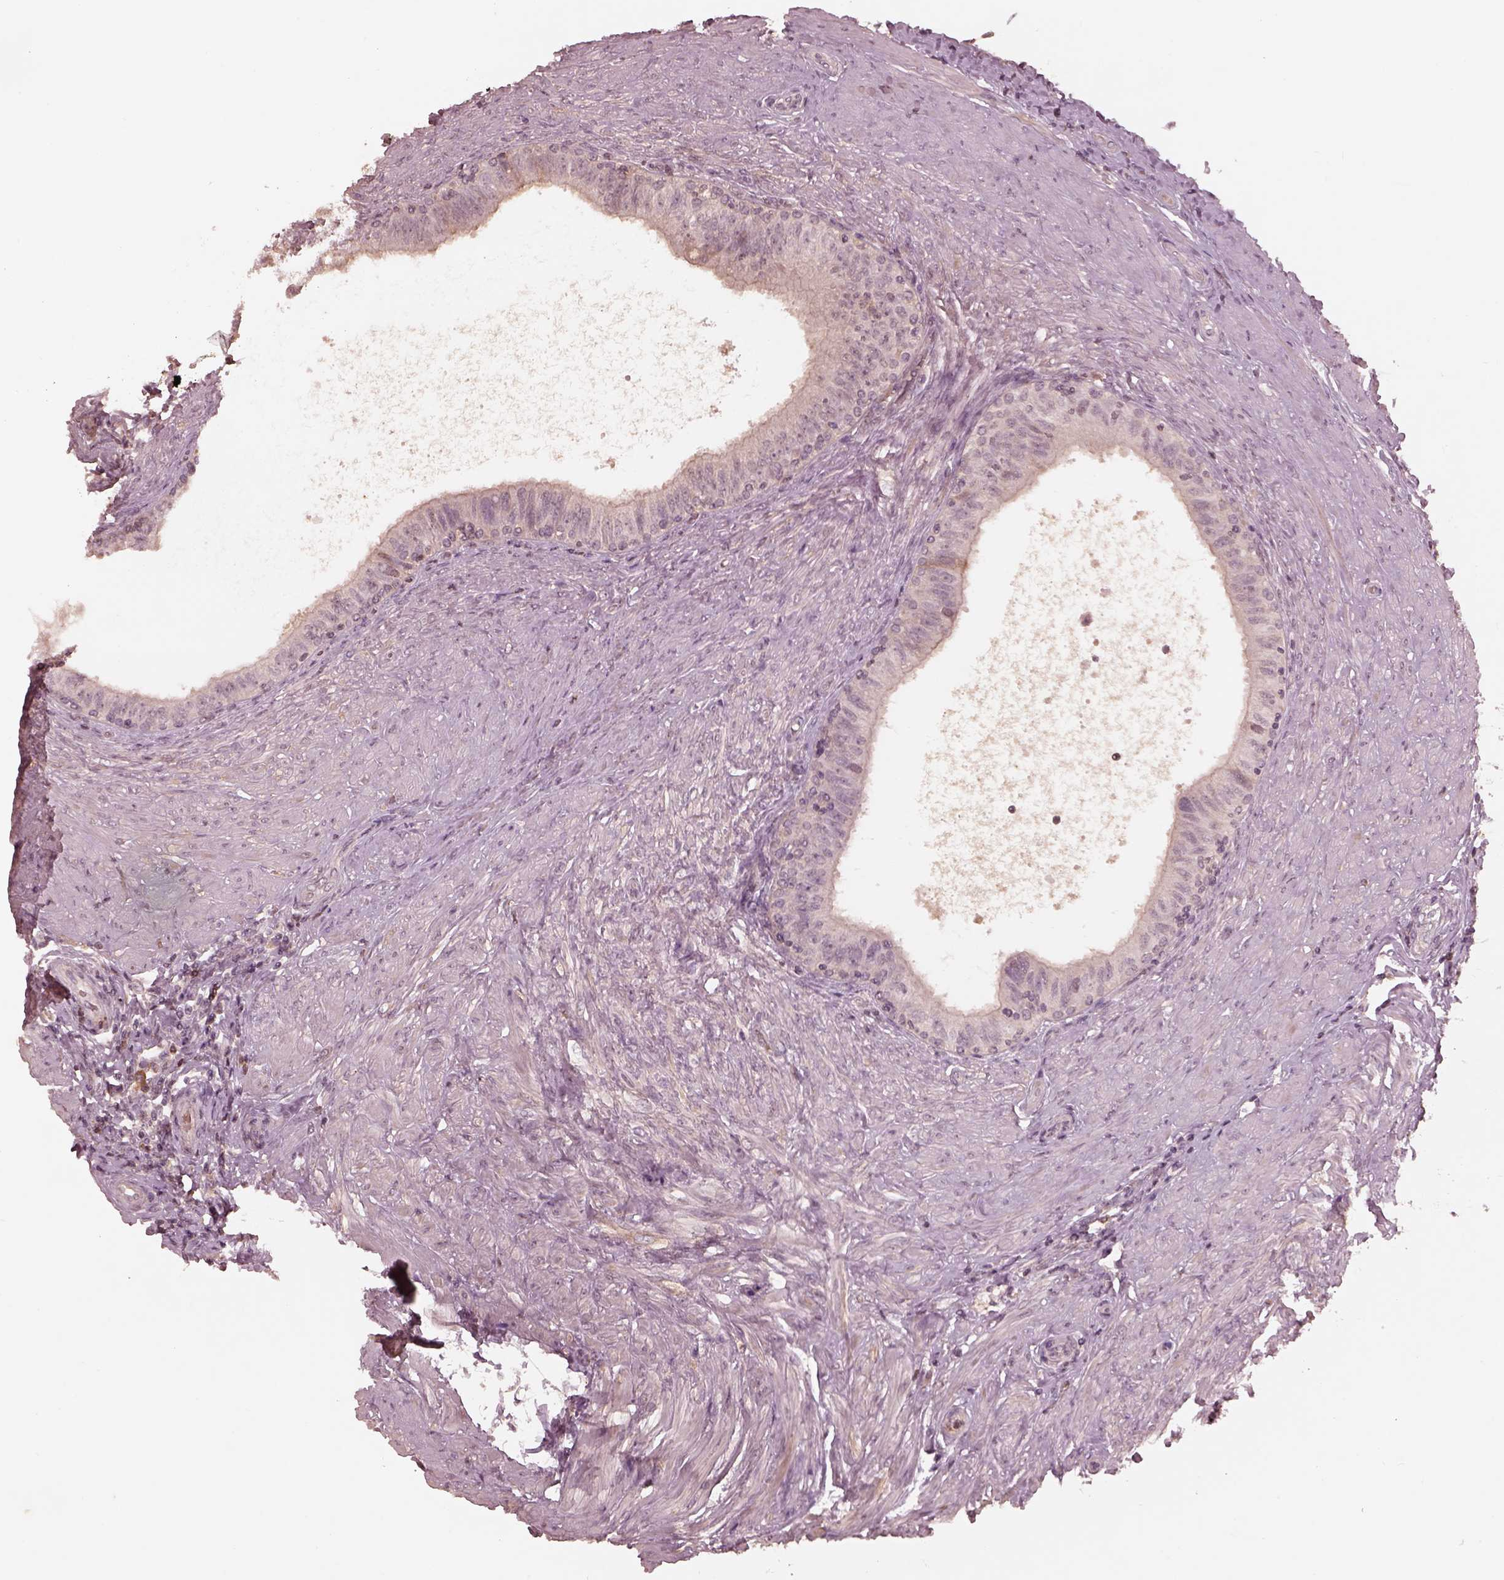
{"staining": {"intensity": "negative", "quantity": "none", "location": "none"}, "tissue": "epididymis", "cell_type": "Glandular cells", "image_type": "normal", "snomed": [{"axis": "morphology", "description": "Normal tissue, NOS"}, {"axis": "morphology", "description": "Seminoma, NOS"}, {"axis": "topography", "description": "Testis"}, {"axis": "topography", "description": "Epididymis"}], "caption": "Immunohistochemical staining of normal human epididymis shows no significant staining in glandular cells.", "gene": "TF", "patient": {"sex": "male", "age": 61}}